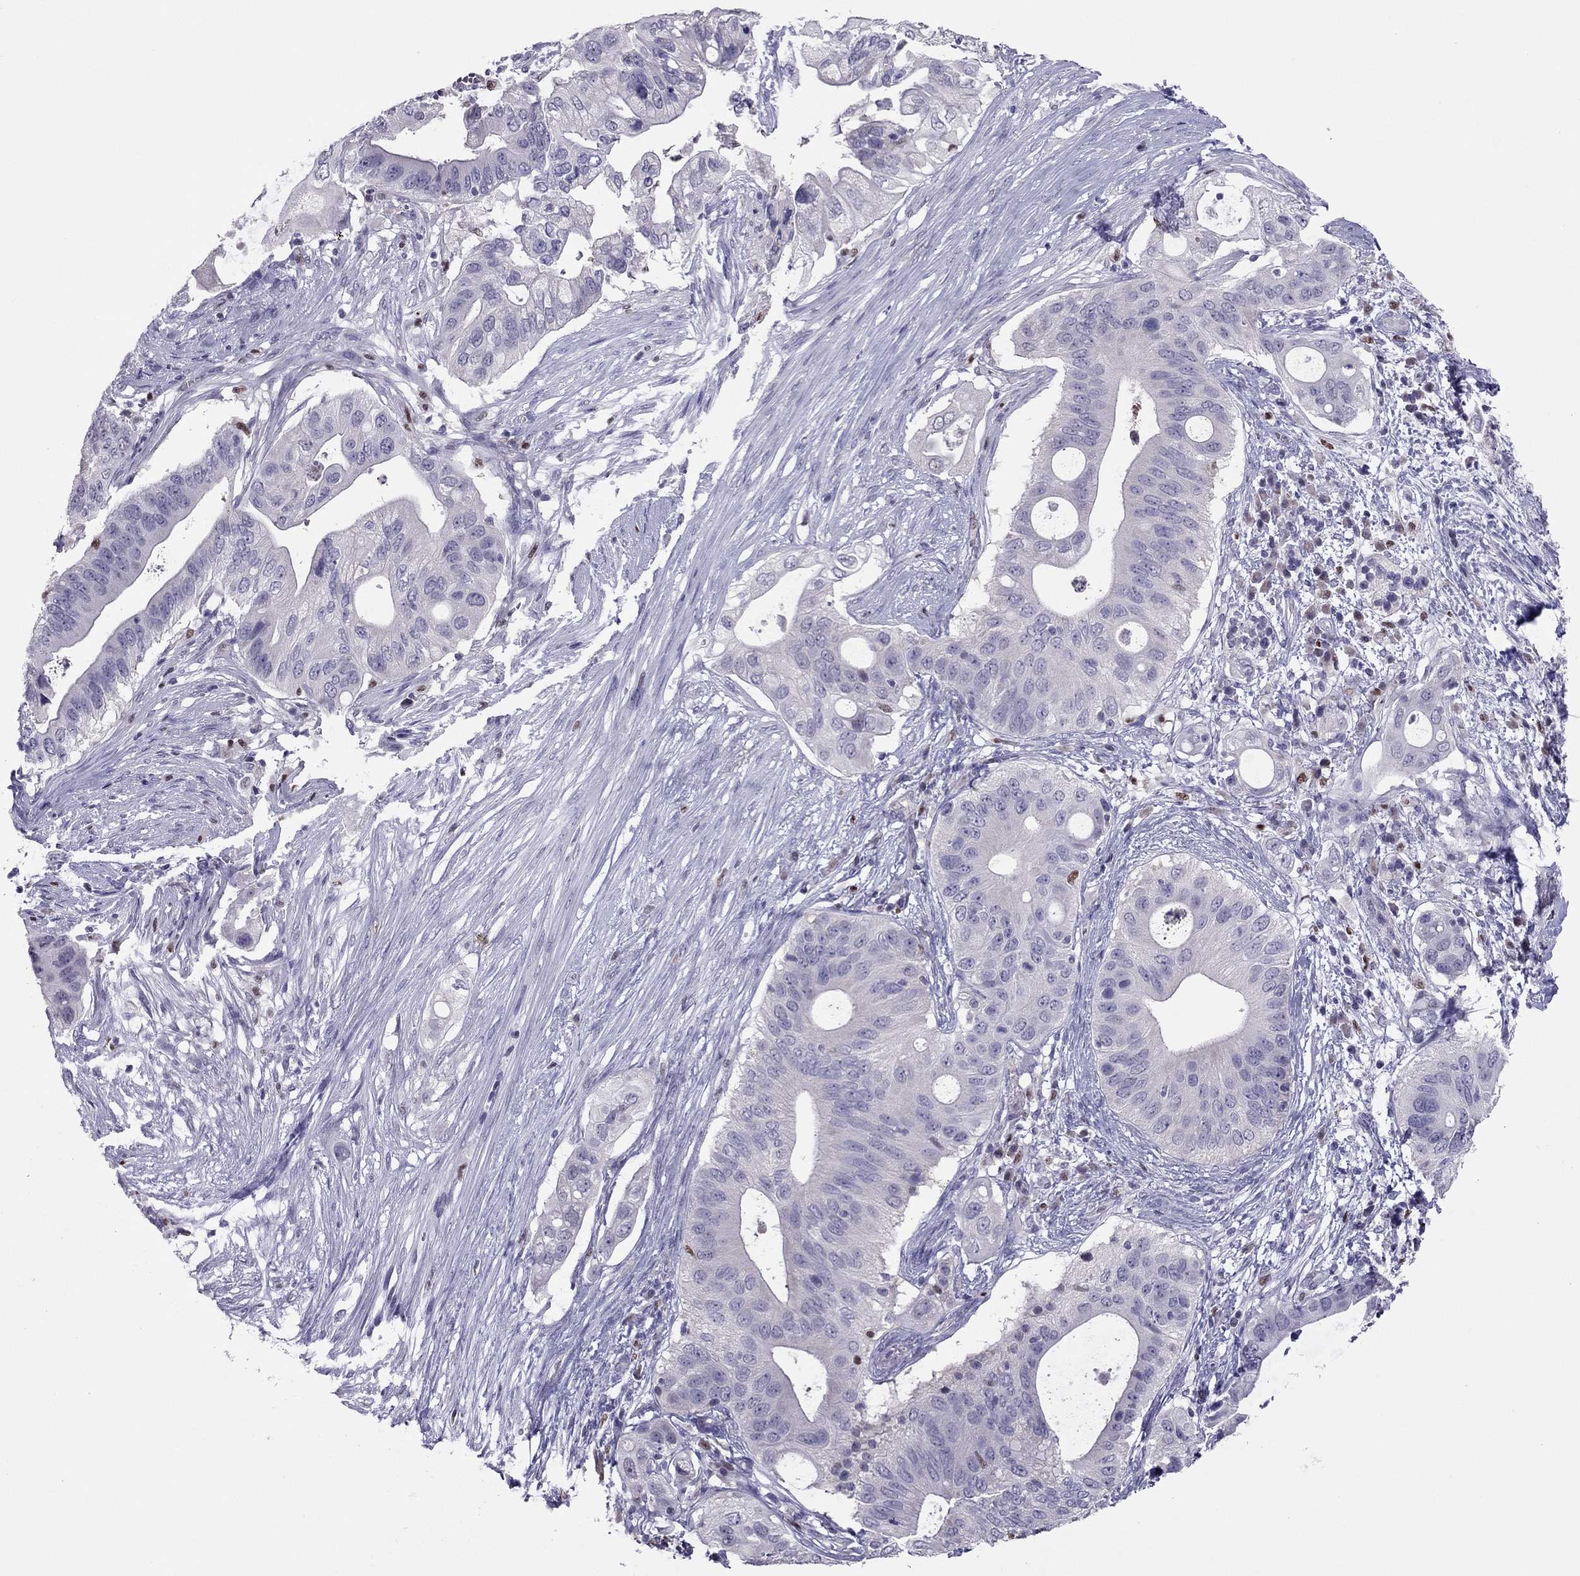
{"staining": {"intensity": "negative", "quantity": "none", "location": "none"}, "tissue": "pancreatic cancer", "cell_type": "Tumor cells", "image_type": "cancer", "snomed": [{"axis": "morphology", "description": "Adenocarcinoma, NOS"}, {"axis": "topography", "description": "Pancreas"}], "caption": "There is no significant positivity in tumor cells of pancreatic cancer (adenocarcinoma). The staining was performed using DAB to visualize the protein expression in brown, while the nuclei were stained in blue with hematoxylin (Magnification: 20x).", "gene": "SPINT3", "patient": {"sex": "female", "age": 72}}